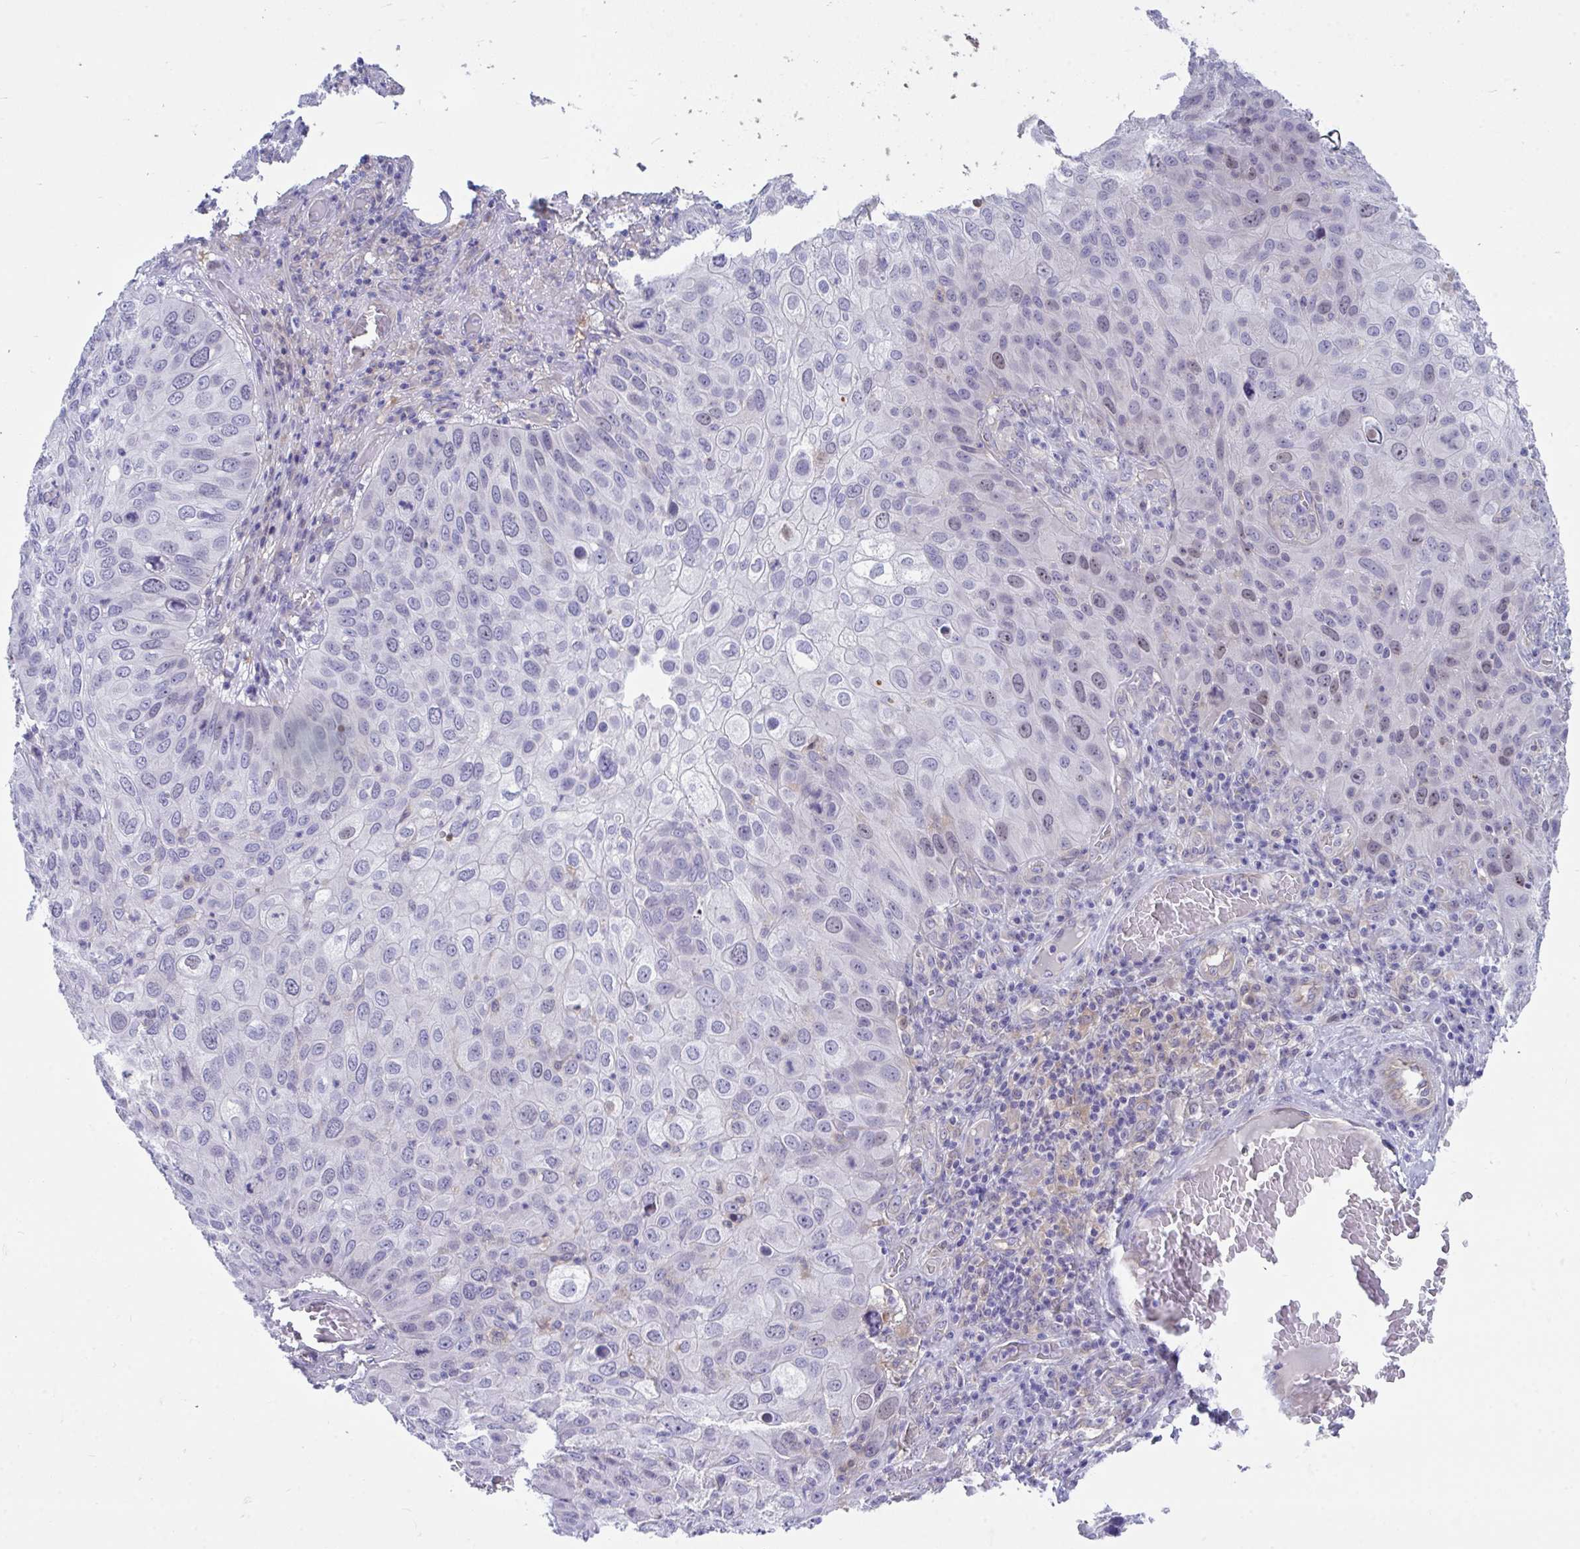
{"staining": {"intensity": "weak", "quantity": "<25%", "location": "nuclear"}, "tissue": "skin cancer", "cell_type": "Tumor cells", "image_type": "cancer", "snomed": [{"axis": "morphology", "description": "Squamous cell carcinoma, NOS"}, {"axis": "topography", "description": "Skin"}], "caption": "Skin squamous cell carcinoma was stained to show a protein in brown. There is no significant staining in tumor cells. (Brightfield microscopy of DAB (3,3'-diaminobenzidine) immunohistochemistry (IHC) at high magnification).", "gene": "CENPQ", "patient": {"sex": "male", "age": 87}}